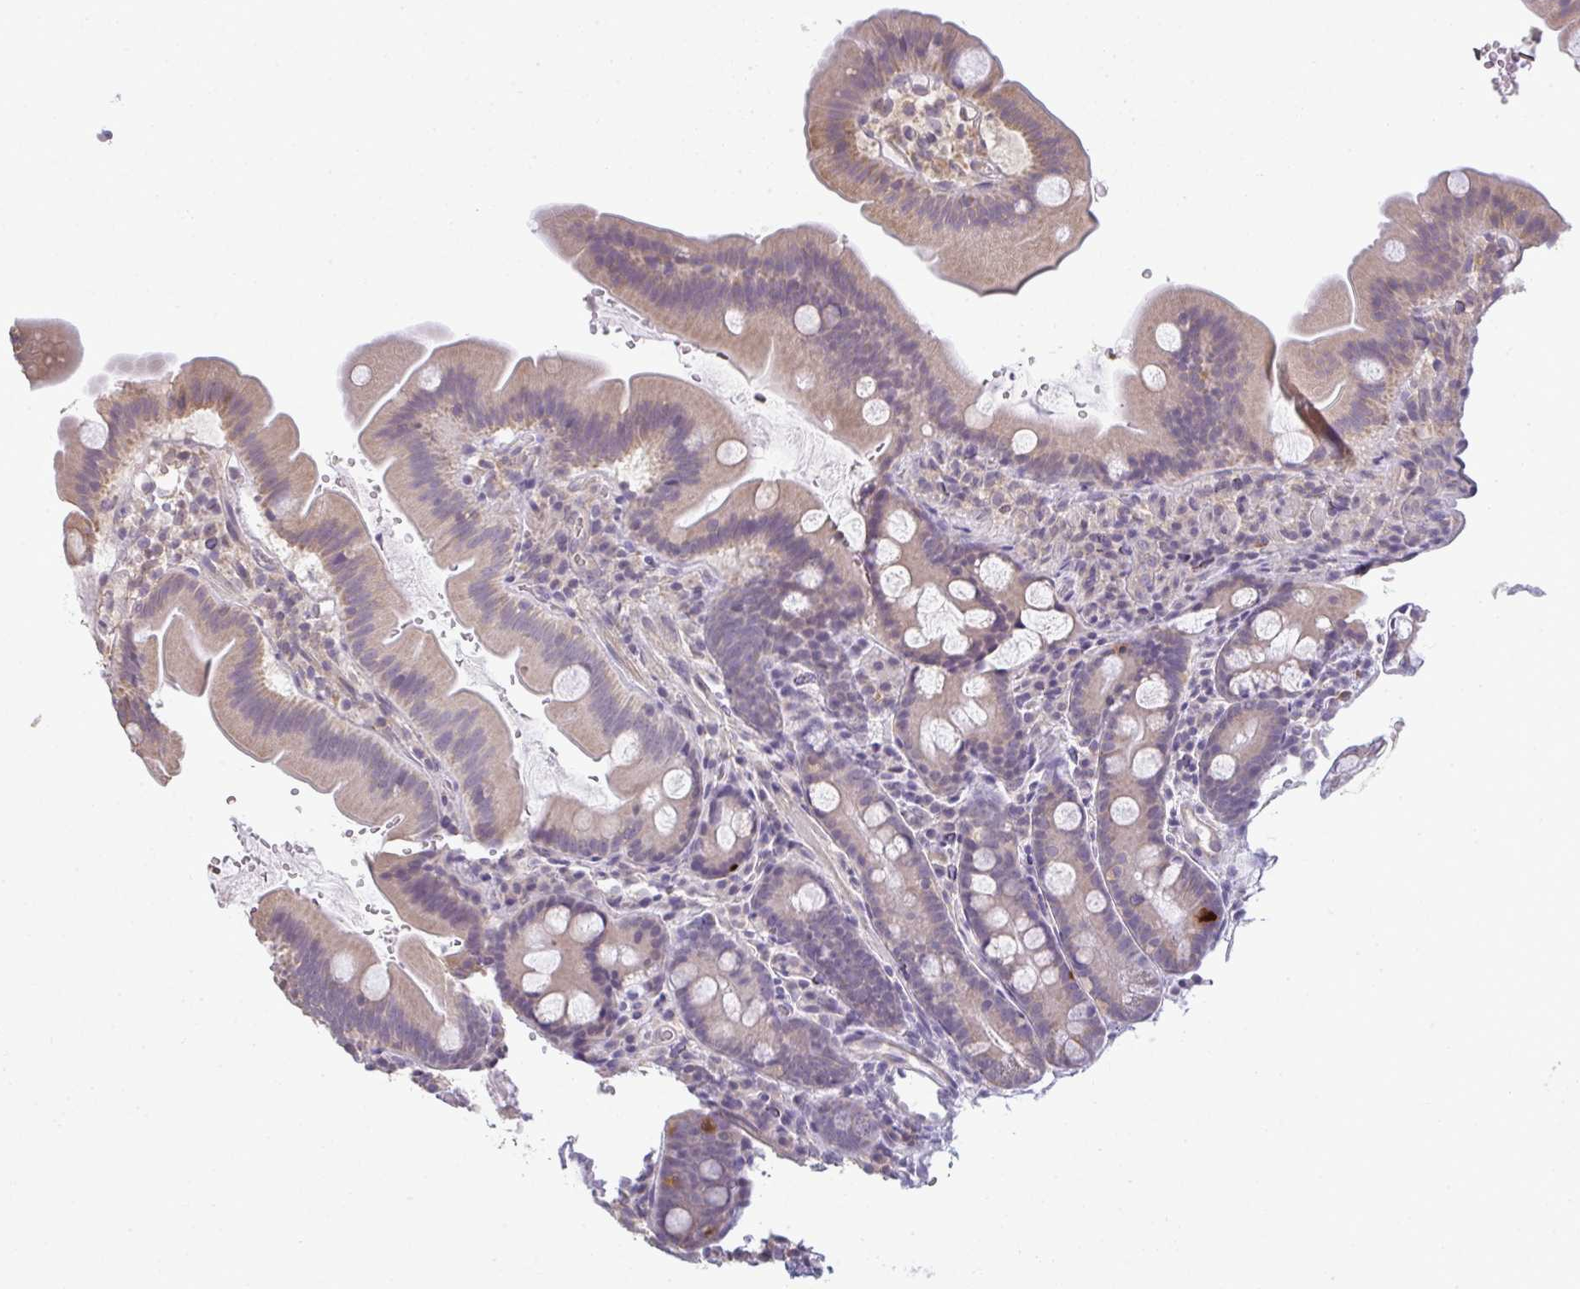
{"staining": {"intensity": "weak", "quantity": "25%-75%", "location": "cytoplasmic/membranous"}, "tissue": "small intestine", "cell_type": "Glandular cells", "image_type": "normal", "snomed": [{"axis": "morphology", "description": "Normal tissue, NOS"}, {"axis": "topography", "description": "Small intestine"}], "caption": "Protein expression analysis of benign small intestine displays weak cytoplasmic/membranous positivity in approximately 25%-75% of glandular cells.", "gene": "CXCR1", "patient": {"sex": "female", "age": 68}}